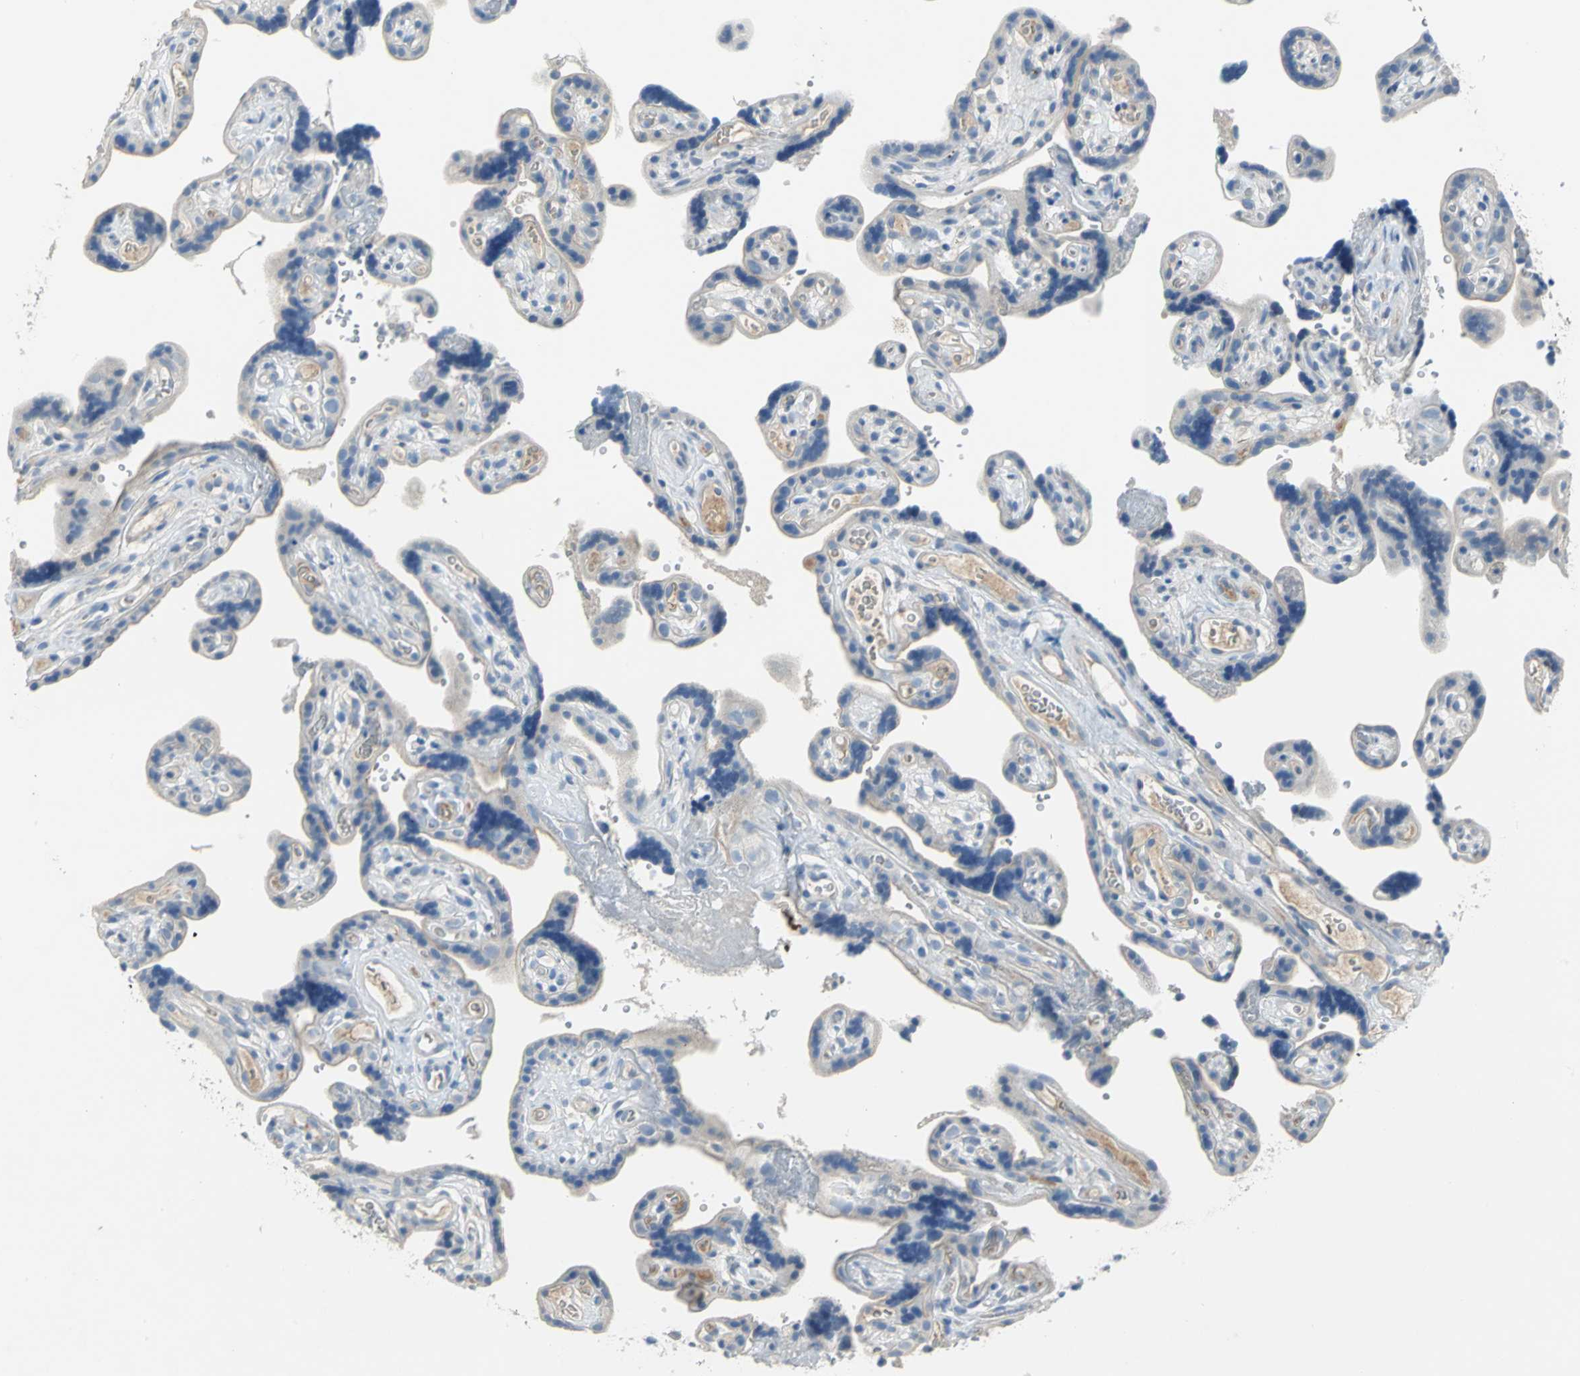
{"staining": {"intensity": "negative", "quantity": "none", "location": "none"}, "tissue": "placenta", "cell_type": "Decidual cells", "image_type": "normal", "snomed": [{"axis": "morphology", "description": "Normal tissue, NOS"}, {"axis": "topography", "description": "Placenta"}], "caption": "Immunohistochemistry of normal placenta displays no expression in decidual cells.", "gene": "PTGDS", "patient": {"sex": "female", "age": 30}}